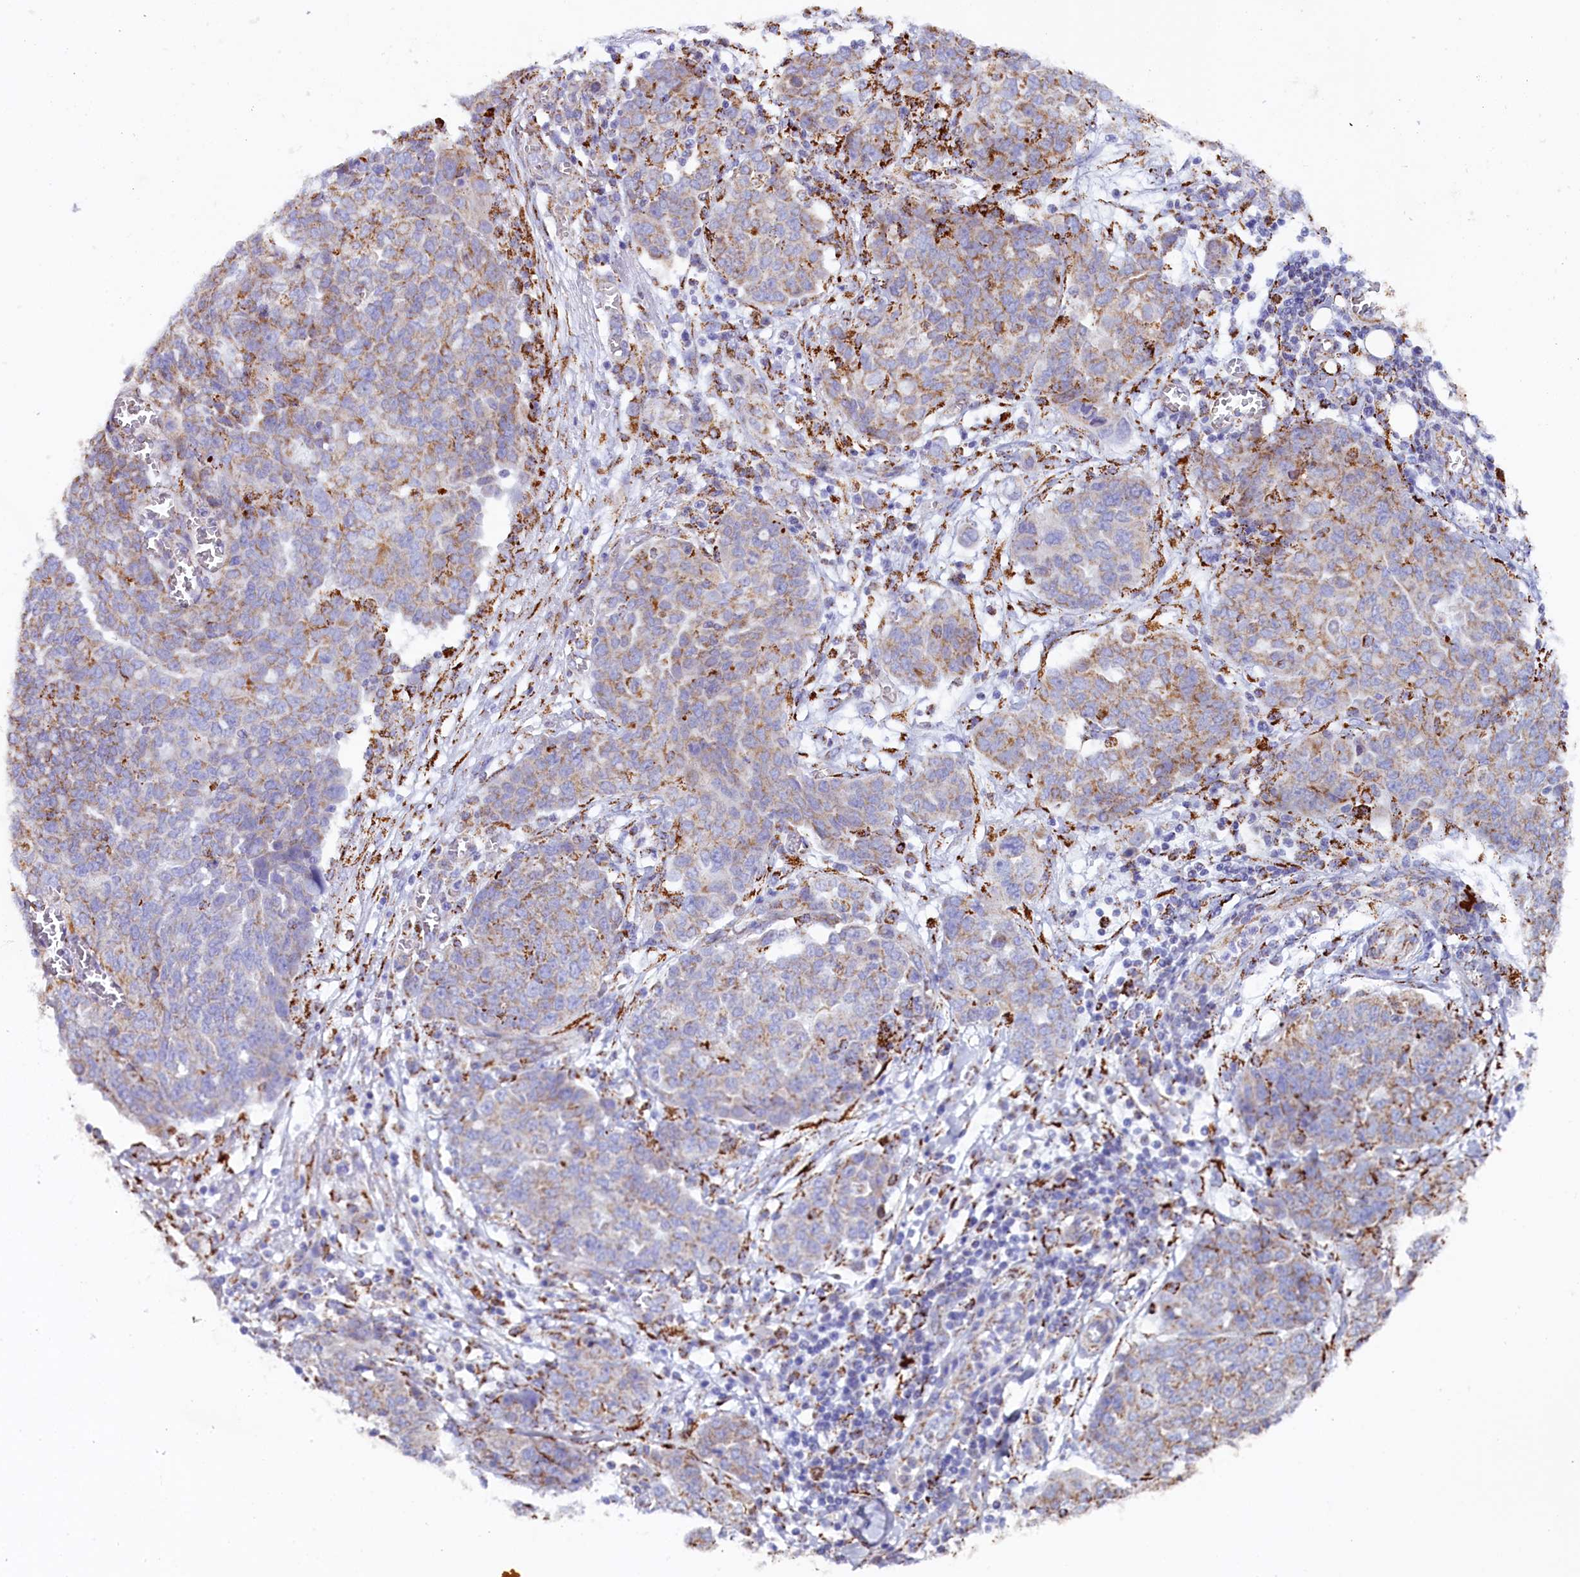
{"staining": {"intensity": "moderate", "quantity": "<25%", "location": "cytoplasmic/membranous"}, "tissue": "ovarian cancer", "cell_type": "Tumor cells", "image_type": "cancer", "snomed": [{"axis": "morphology", "description": "Cystadenocarcinoma, serous, NOS"}, {"axis": "topography", "description": "Soft tissue"}, {"axis": "topography", "description": "Ovary"}], "caption": "Ovarian cancer stained for a protein (brown) shows moderate cytoplasmic/membranous positive expression in approximately <25% of tumor cells.", "gene": "AKTIP", "patient": {"sex": "female", "age": 57}}